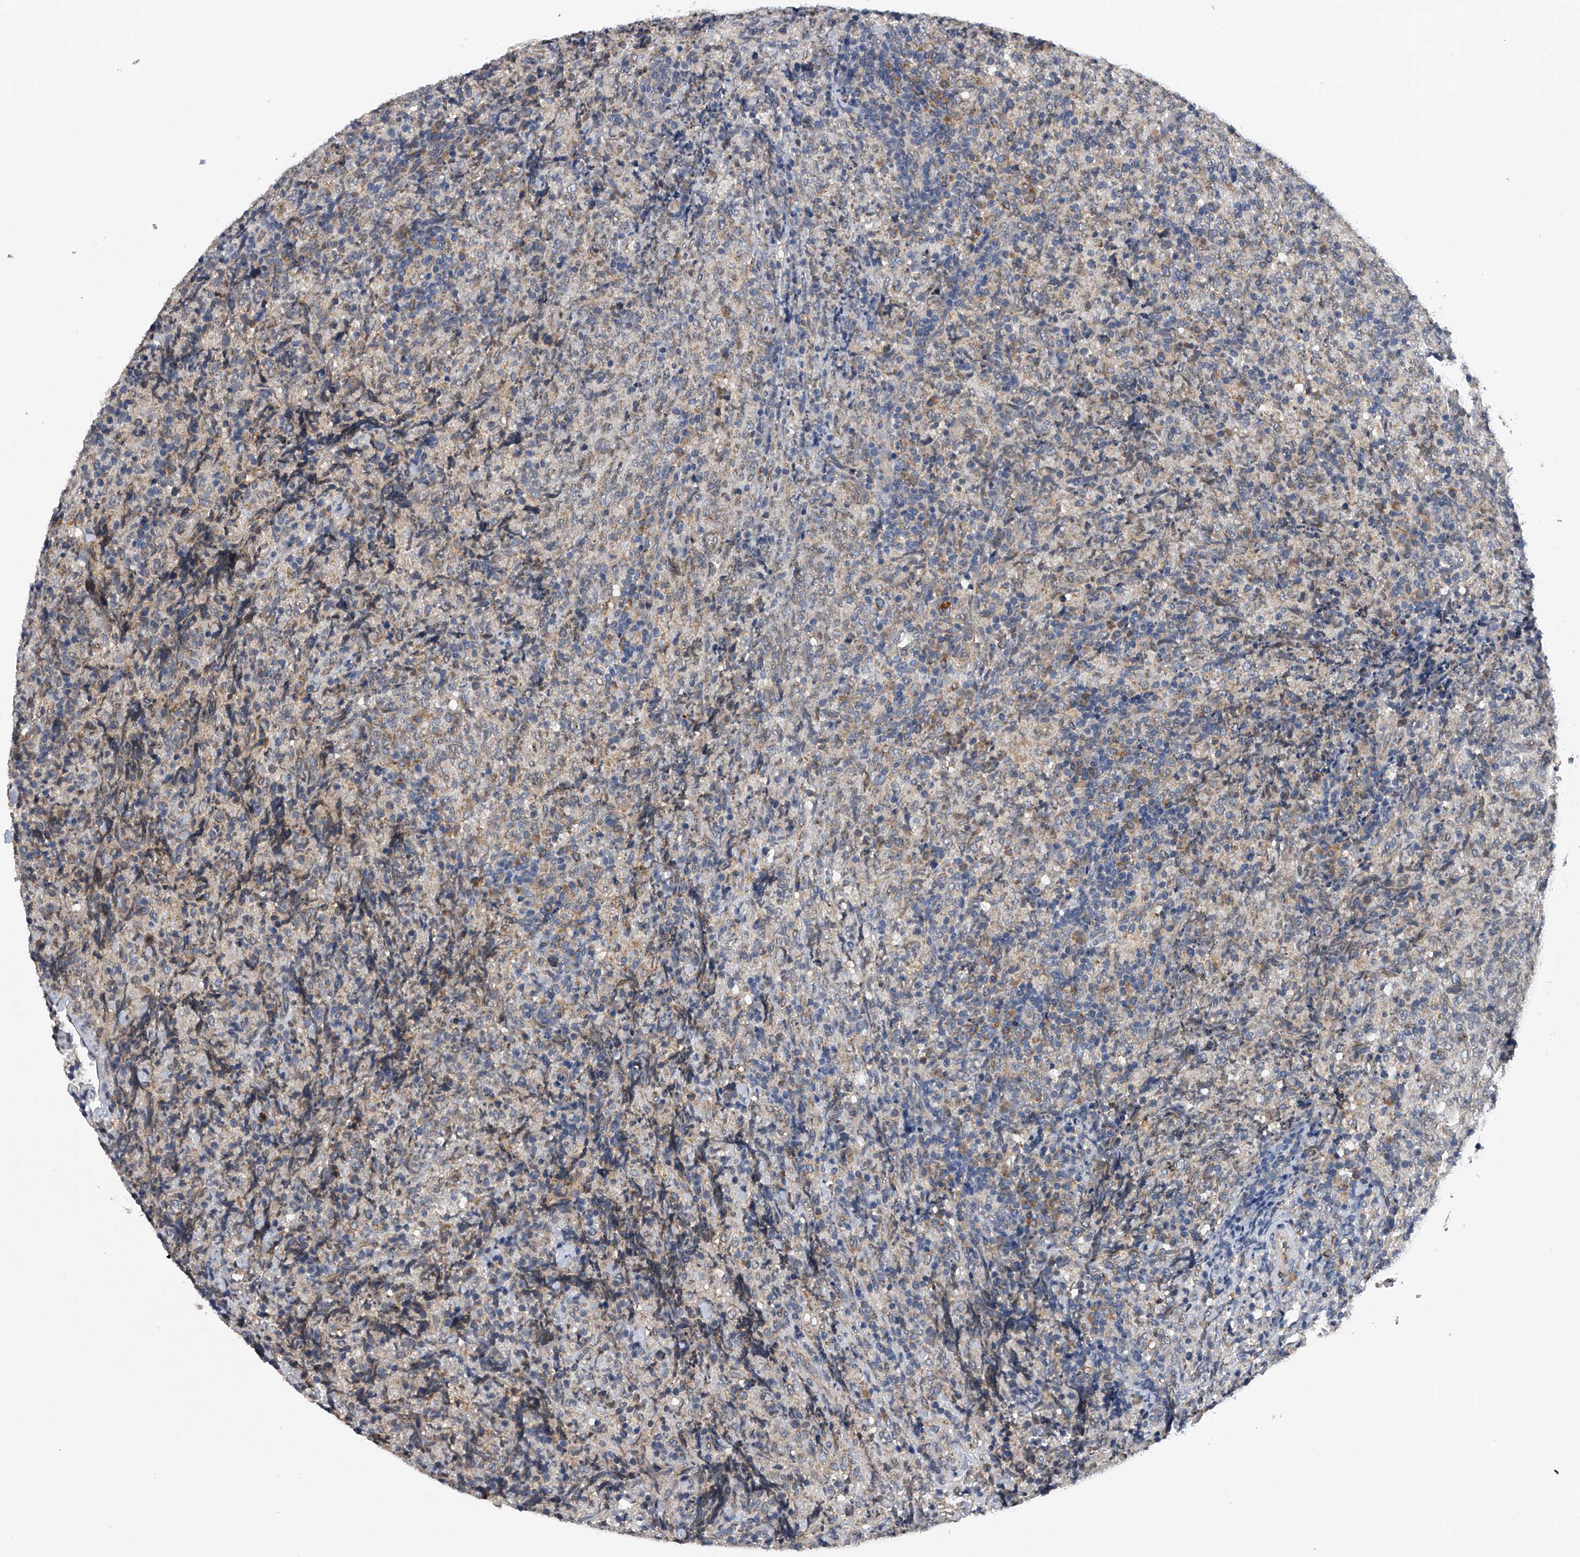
{"staining": {"intensity": "weak", "quantity": "<25%", "location": "cytoplasmic/membranous"}, "tissue": "lymphoma", "cell_type": "Tumor cells", "image_type": "cancer", "snomed": [{"axis": "morphology", "description": "Malignant lymphoma, non-Hodgkin's type, High grade"}, {"axis": "topography", "description": "Tonsil"}], "caption": "DAB immunohistochemical staining of lymphoma demonstrates no significant expression in tumor cells. (DAB immunohistochemistry with hematoxylin counter stain).", "gene": "RNF5", "patient": {"sex": "female", "age": 36}}